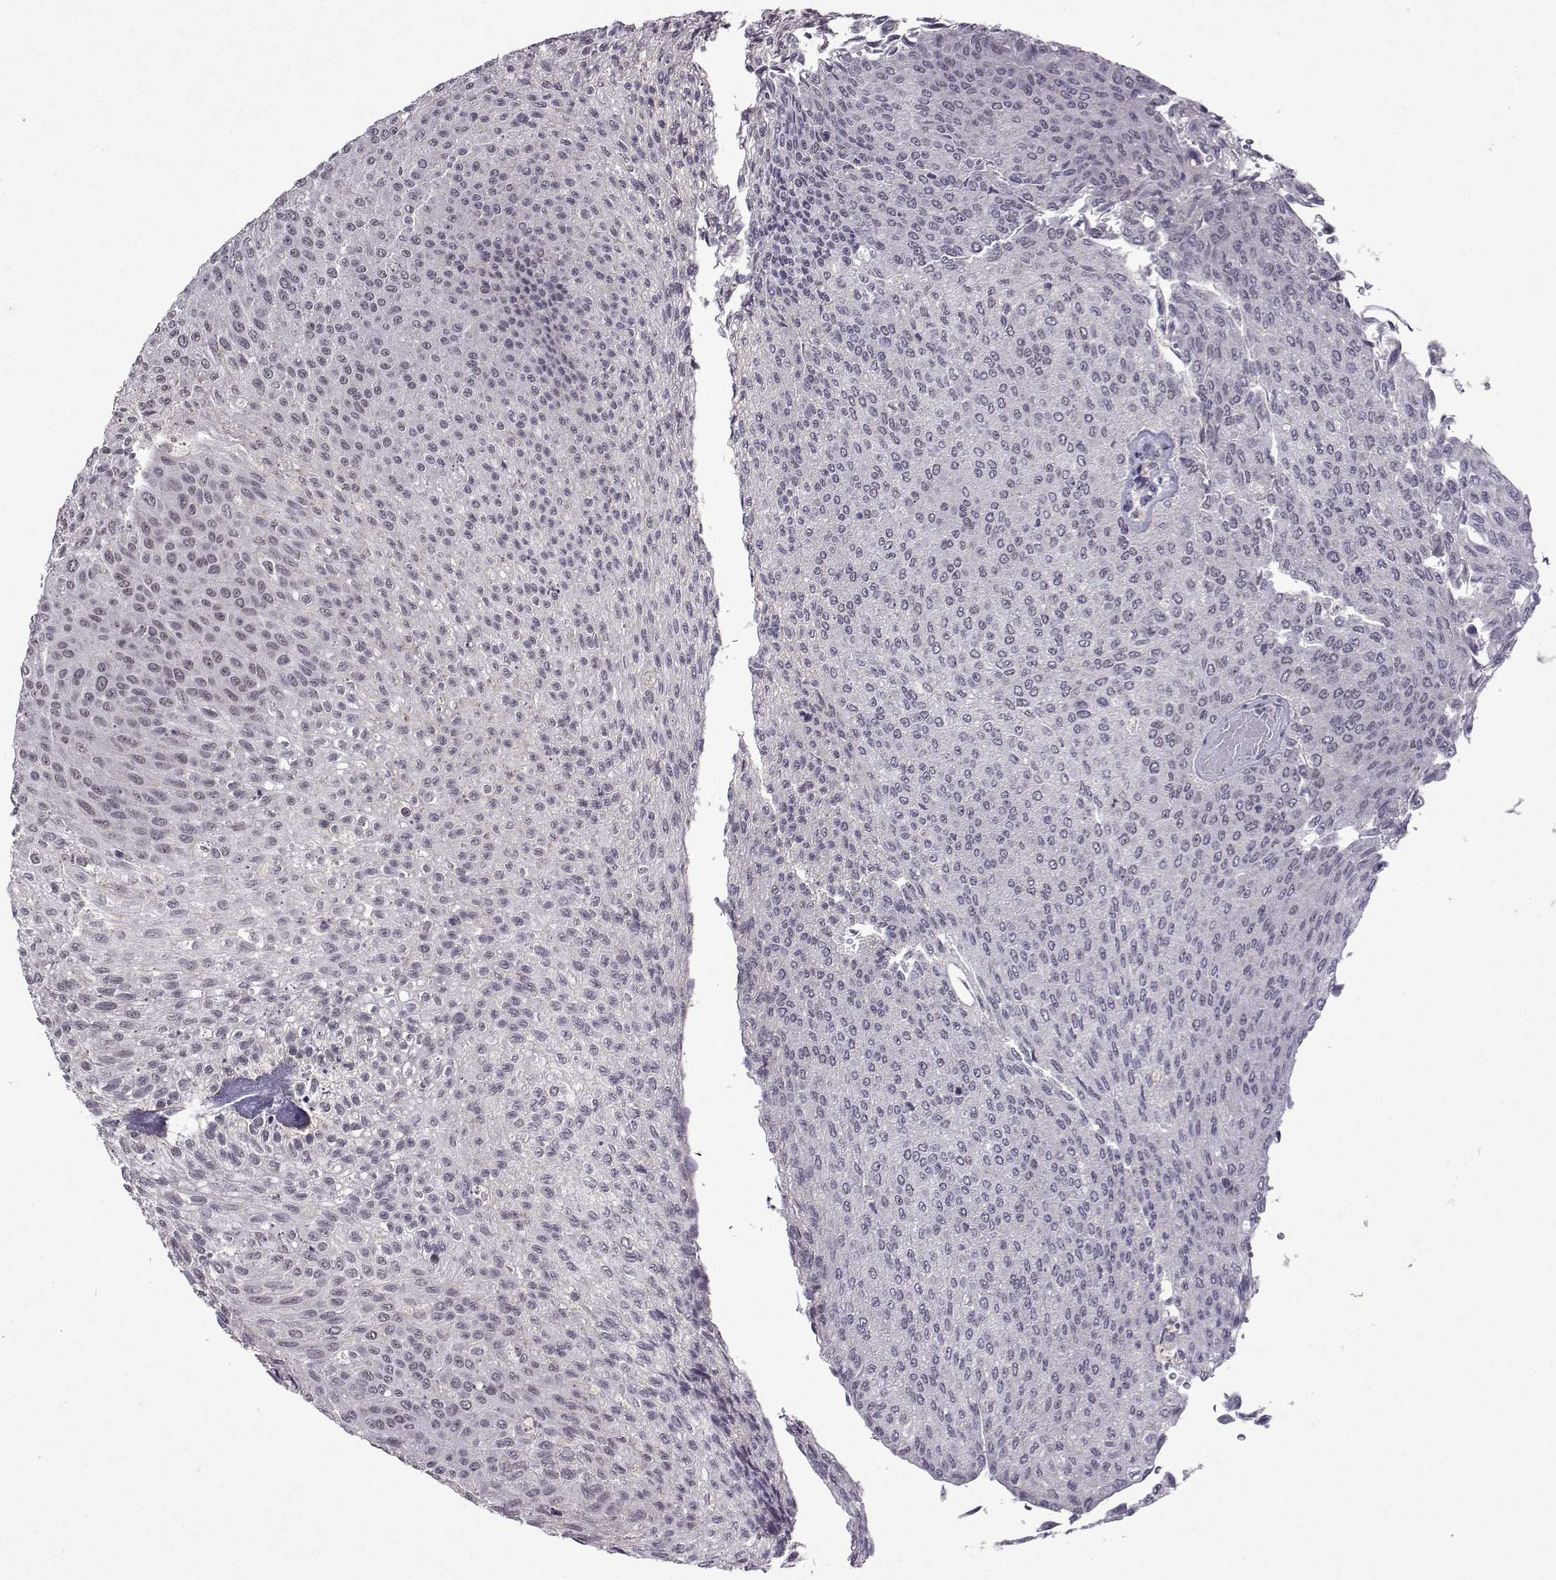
{"staining": {"intensity": "negative", "quantity": "none", "location": "none"}, "tissue": "urothelial cancer", "cell_type": "Tumor cells", "image_type": "cancer", "snomed": [{"axis": "morphology", "description": "Urothelial carcinoma, Low grade"}, {"axis": "topography", "description": "Ureter, NOS"}, {"axis": "topography", "description": "Urinary bladder"}], "caption": "This is an immunohistochemistry image of human urothelial cancer. There is no positivity in tumor cells.", "gene": "CCL28", "patient": {"sex": "male", "age": 78}}